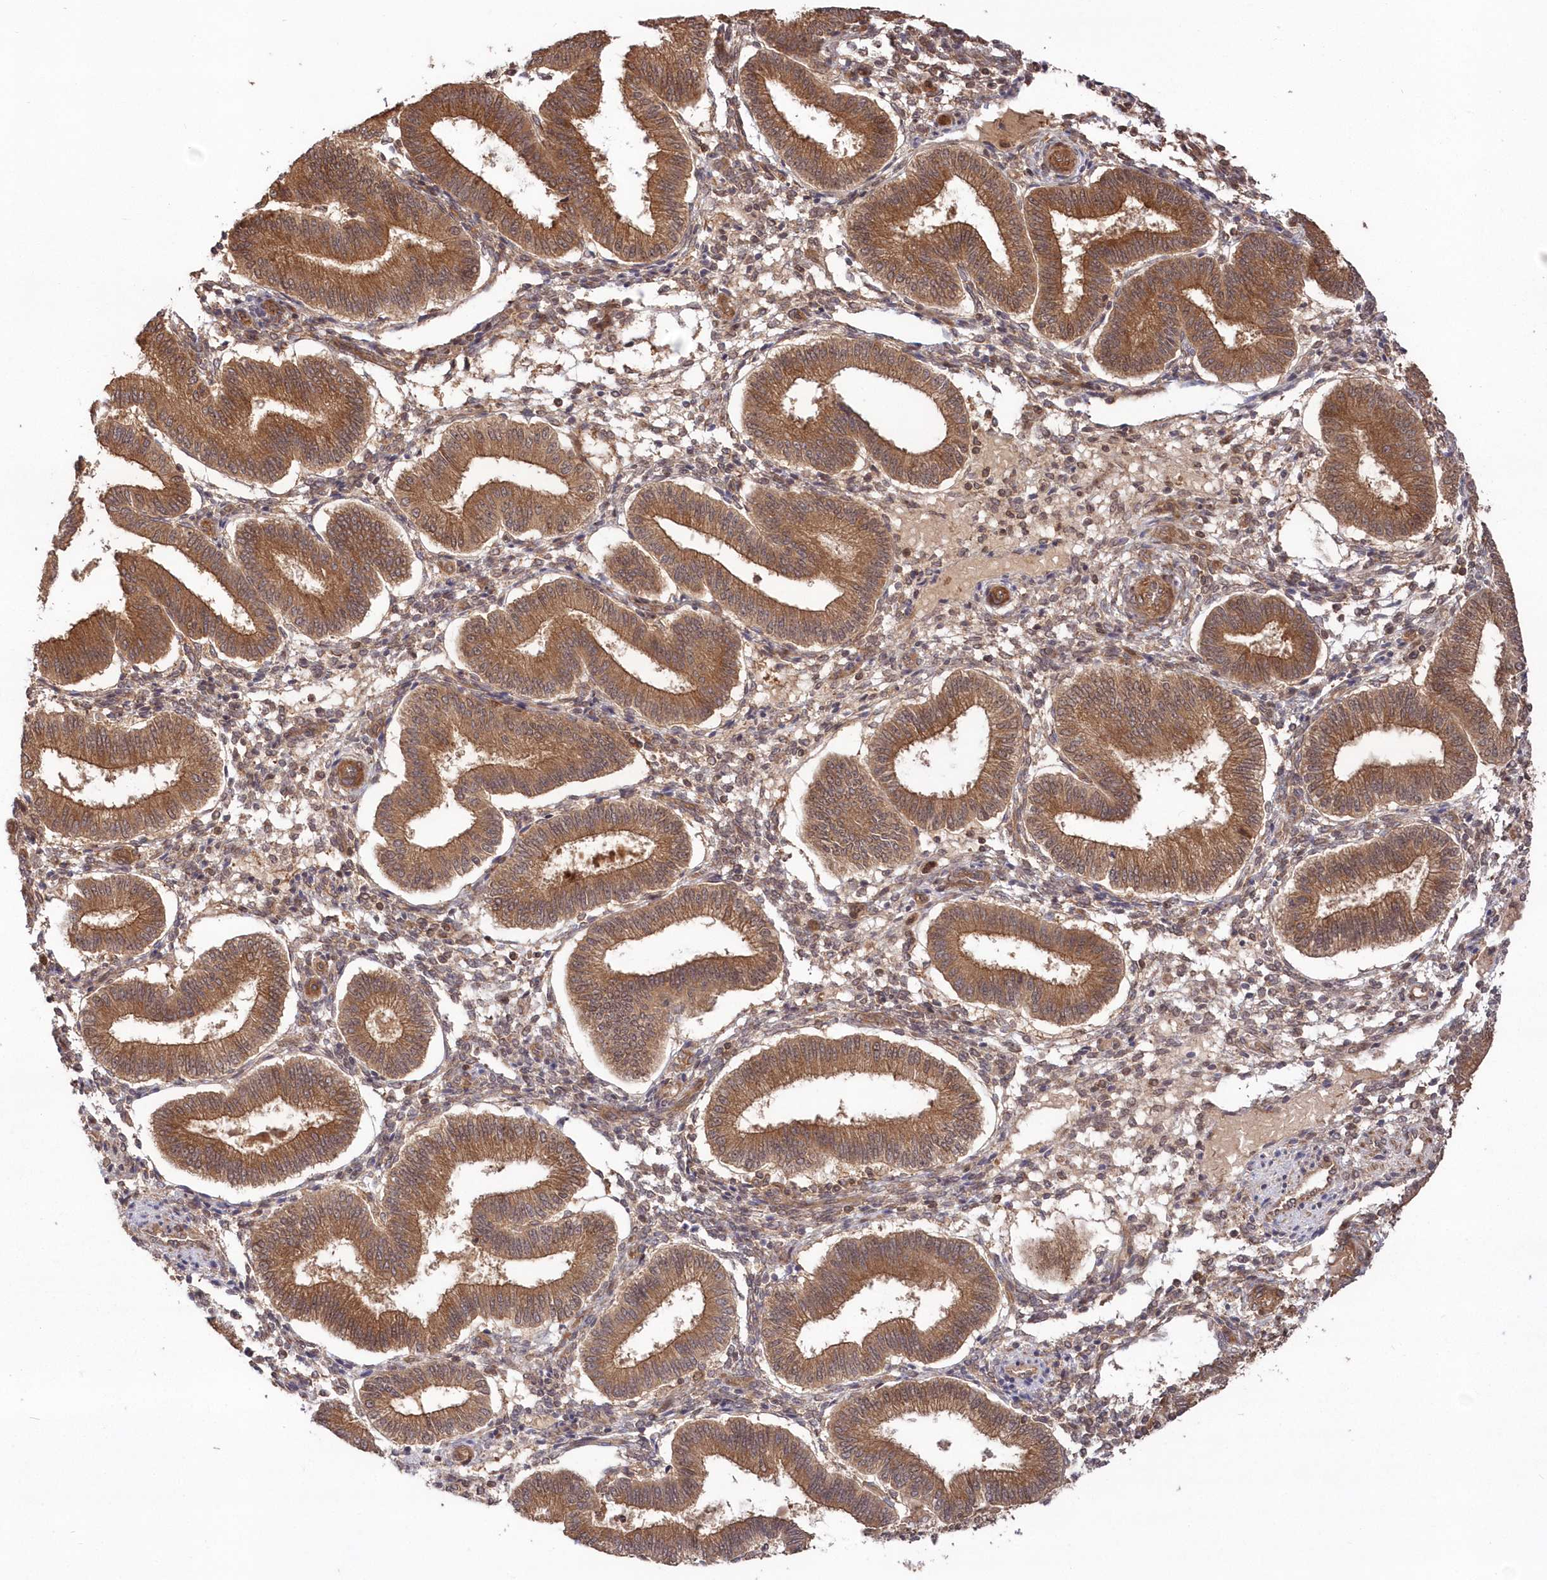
{"staining": {"intensity": "moderate", "quantity": "25%-75%", "location": "cytoplasmic/membranous"}, "tissue": "endometrium", "cell_type": "Cells in endometrial stroma", "image_type": "normal", "snomed": [{"axis": "morphology", "description": "Normal tissue, NOS"}, {"axis": "topography", "description": "Endometrium"}], "caption": "Unremarkable endometrium exhibits moderate cytoplasmic/membranous positivity in approximately 25%-75% of cells in endometrial stroma, visualized by immunohistochemistry.", "gene": "TBCA", "patient": {"sex": "female", "age": 39}}